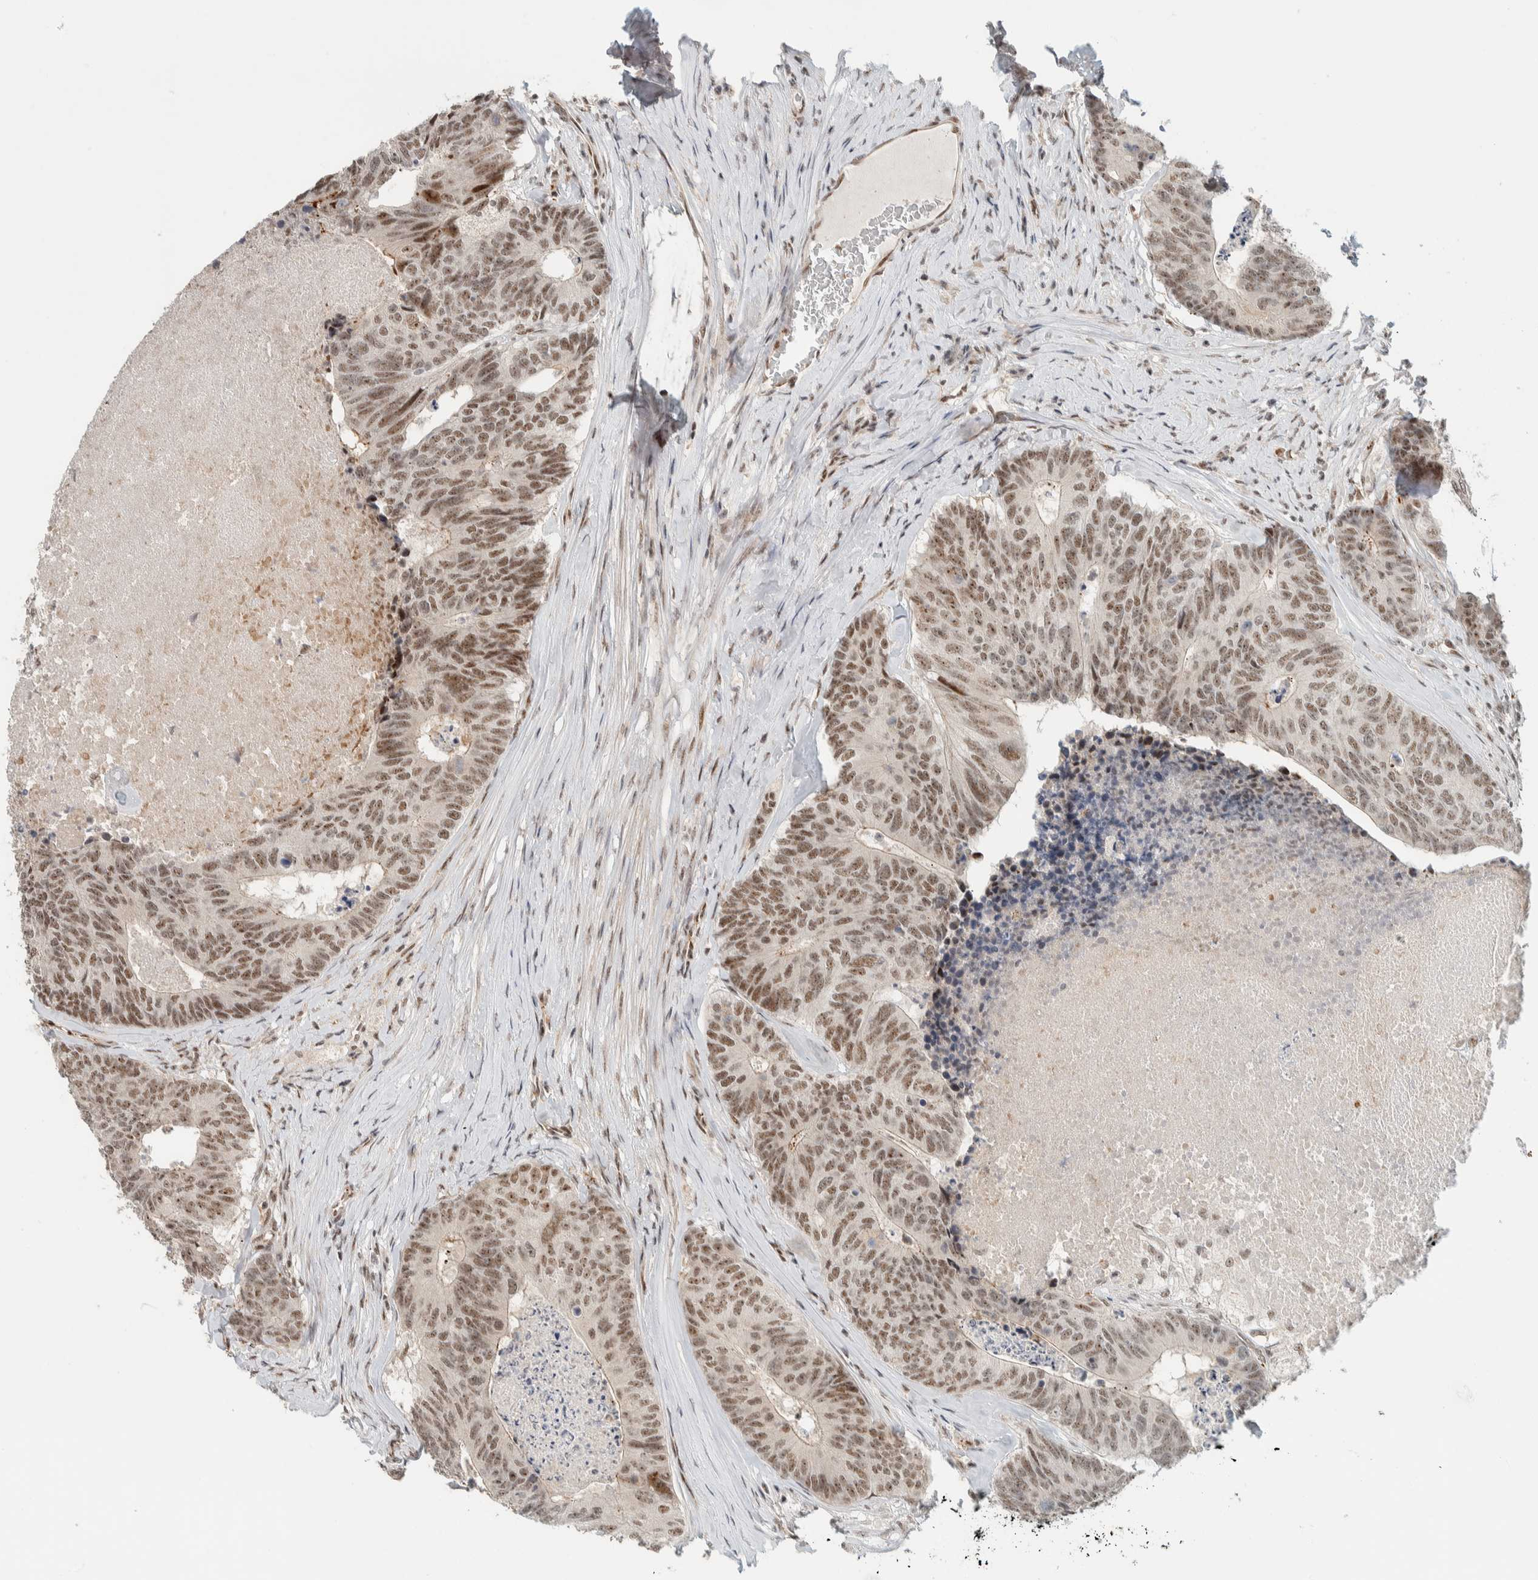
{"staining": {"intensity": "moderate", "quantity": ">75%", "location": "nuclear"}, "tissue": "colorectal cancer", "cell_type": "Tumor cells", "image_type": "cancer", "snomed": [{"axis": "morphology", "description": "Adenocarcinoma, NOS"}, {"axis": "topography", "description": "Colon"}], "caption": "IHC of human colorectal cancer (adenocarcinoma) shows medium levels of moderate nuclear expression in approximately >75% of tumor cells.", "gene": "ZBTB2", "patient": {"sex": "female", "age": 67}}